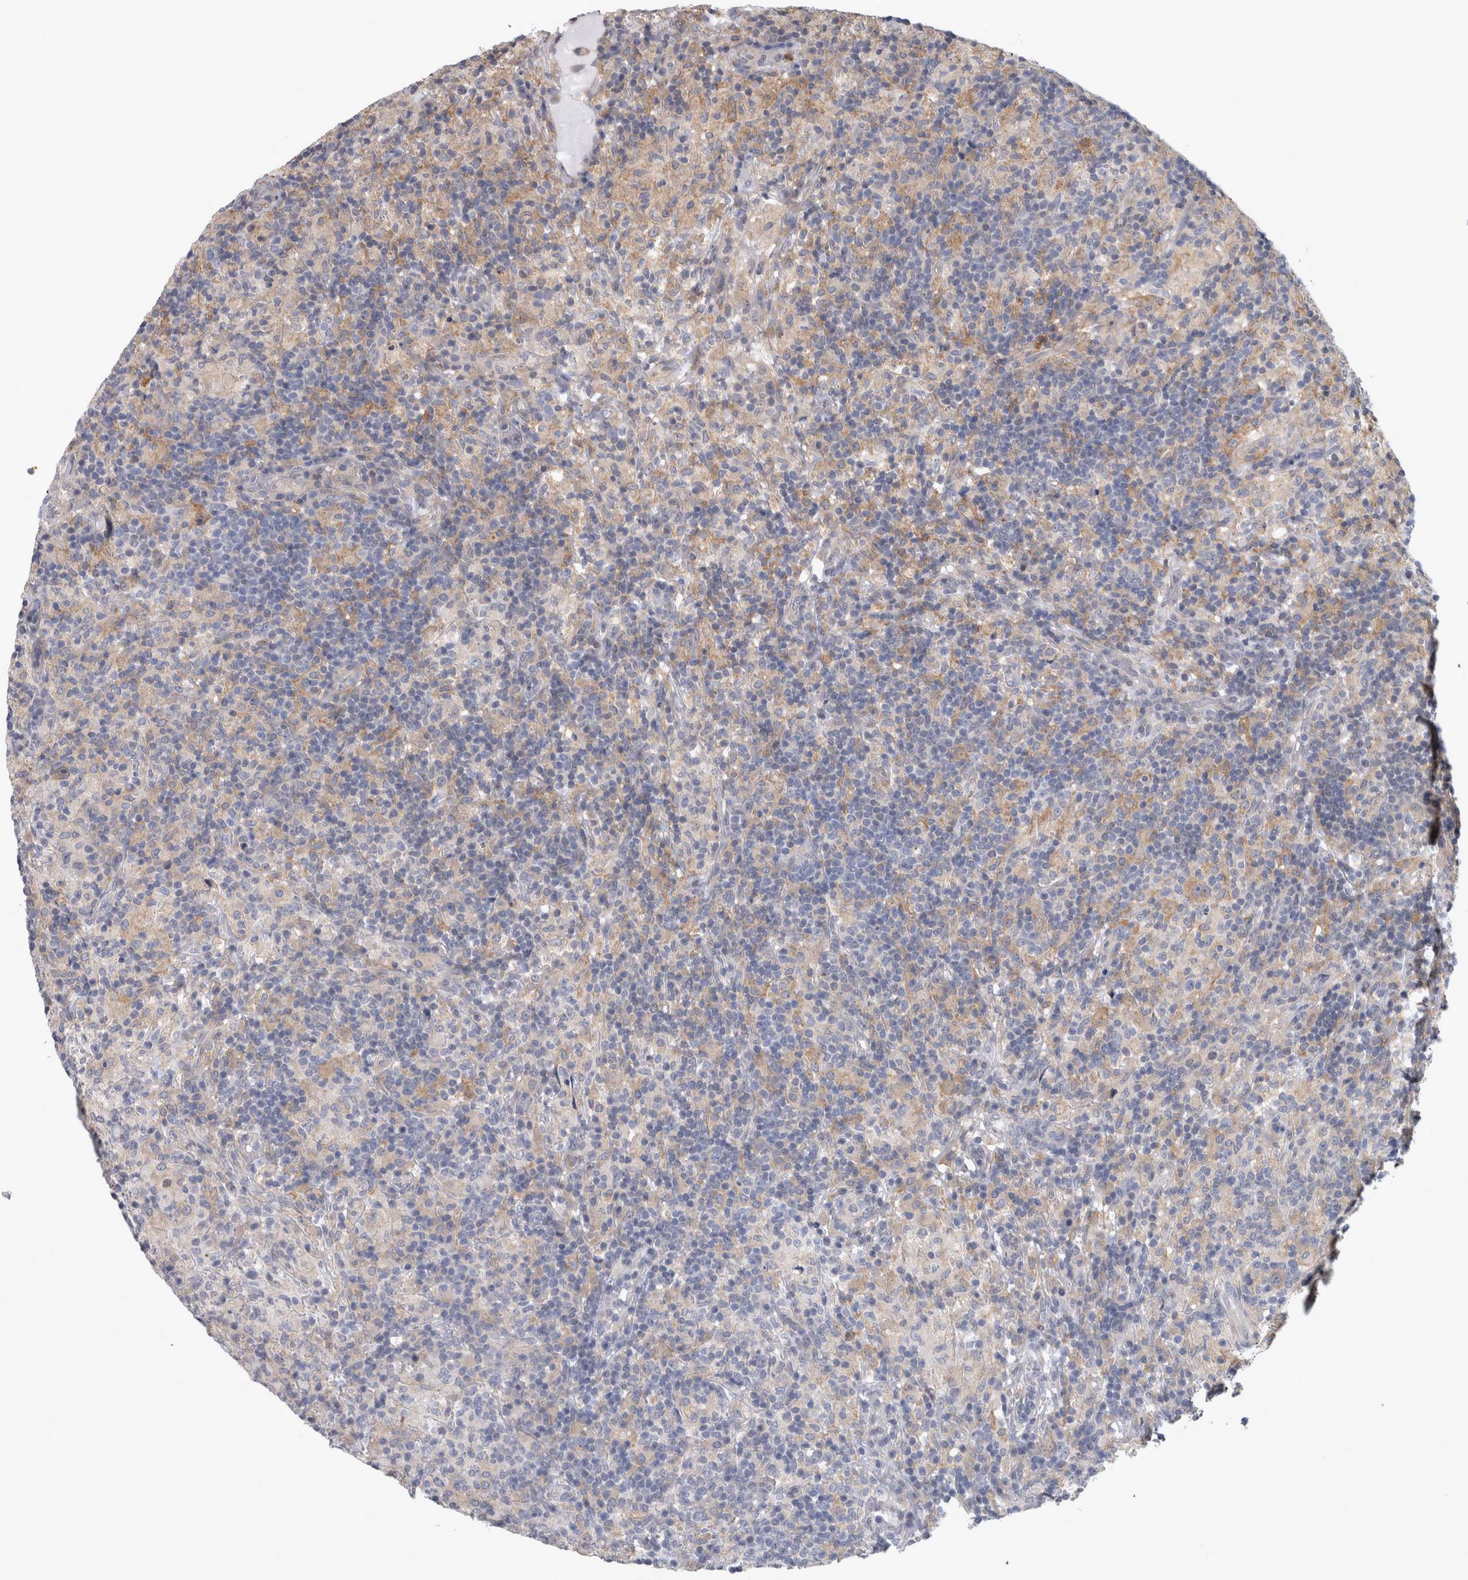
{"staining": {"intensity": "weak", "quantity": ">75%", "location": "cytoplasmic/membranous"}, "tissue": "lymphoma", "cell_type": "Tumor cells", "image_type": "cancer", "snomed": [{"axis": "morphology", "description": "Hodgkin's disease, NOS"}, {"axis": "topography", "description": "Lymph node"}], "caption": "Protein staining of lymphoma tissue shows weak cytoplasmic/membranous expression in about >75% of tumor cells.", "gene": "PRKCI", "patient": {"sex": "male", "age": 70}}